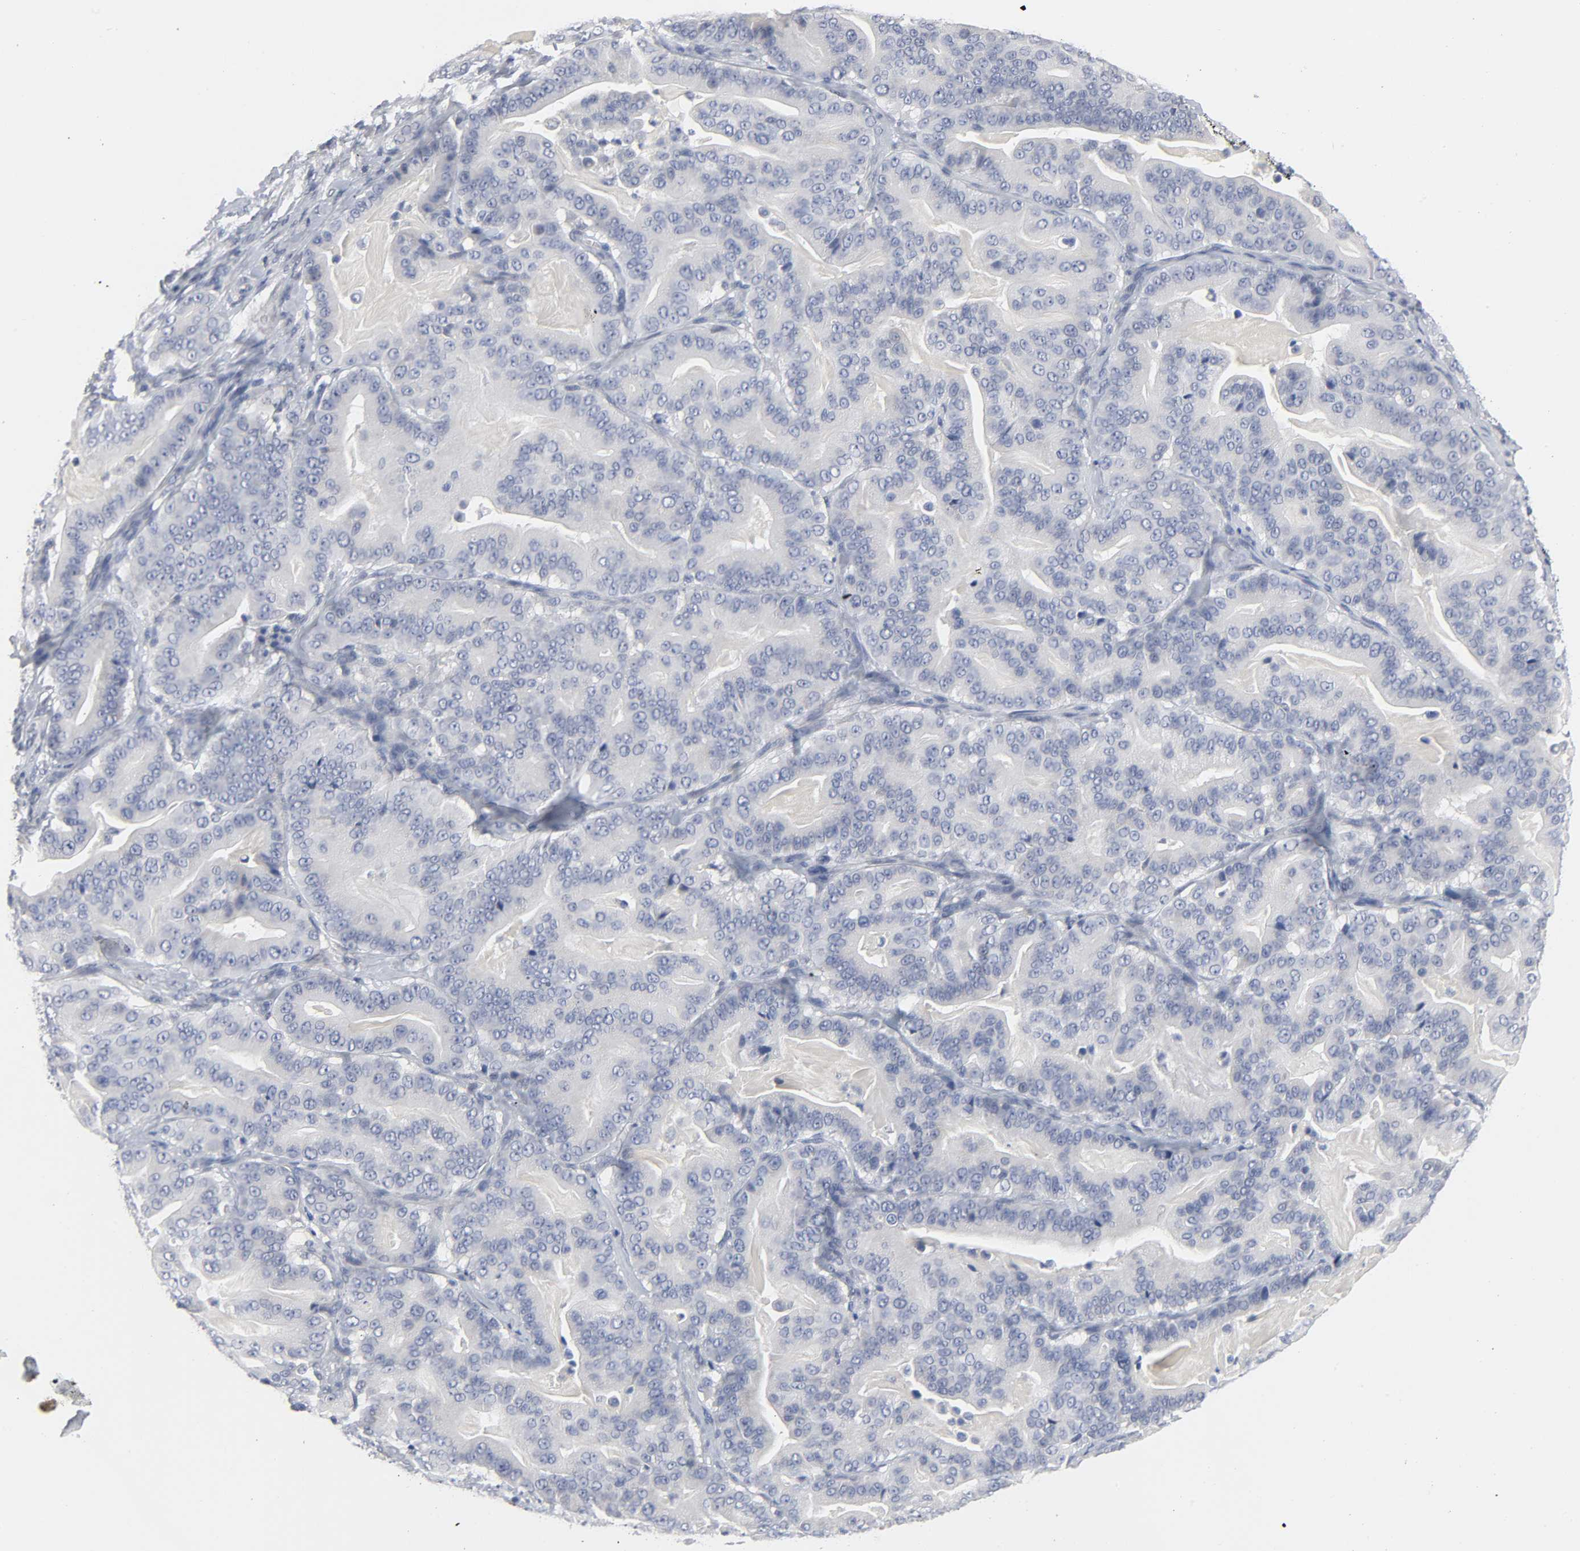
{"staining": {"intensity": "negative", "quantity": "none", "location": "none"}, "tissue": "pancreatic cancer", "cell_type": "Tumor cells", "image_type": "cancer", "snomed": [{"axis": "morphology", "description": "Adenocarcinoma, NOS"}, {"axis": "topography", "description": "Pancreas"}], "caption": "Tumor cells are negative for protein expression in human pancreatic adenocarcinoma. (Immunohistochemistry, brightfield microscopy, high magnification).", "gene": "SALL2", "patient": {"sex": "male", "age": 63}}